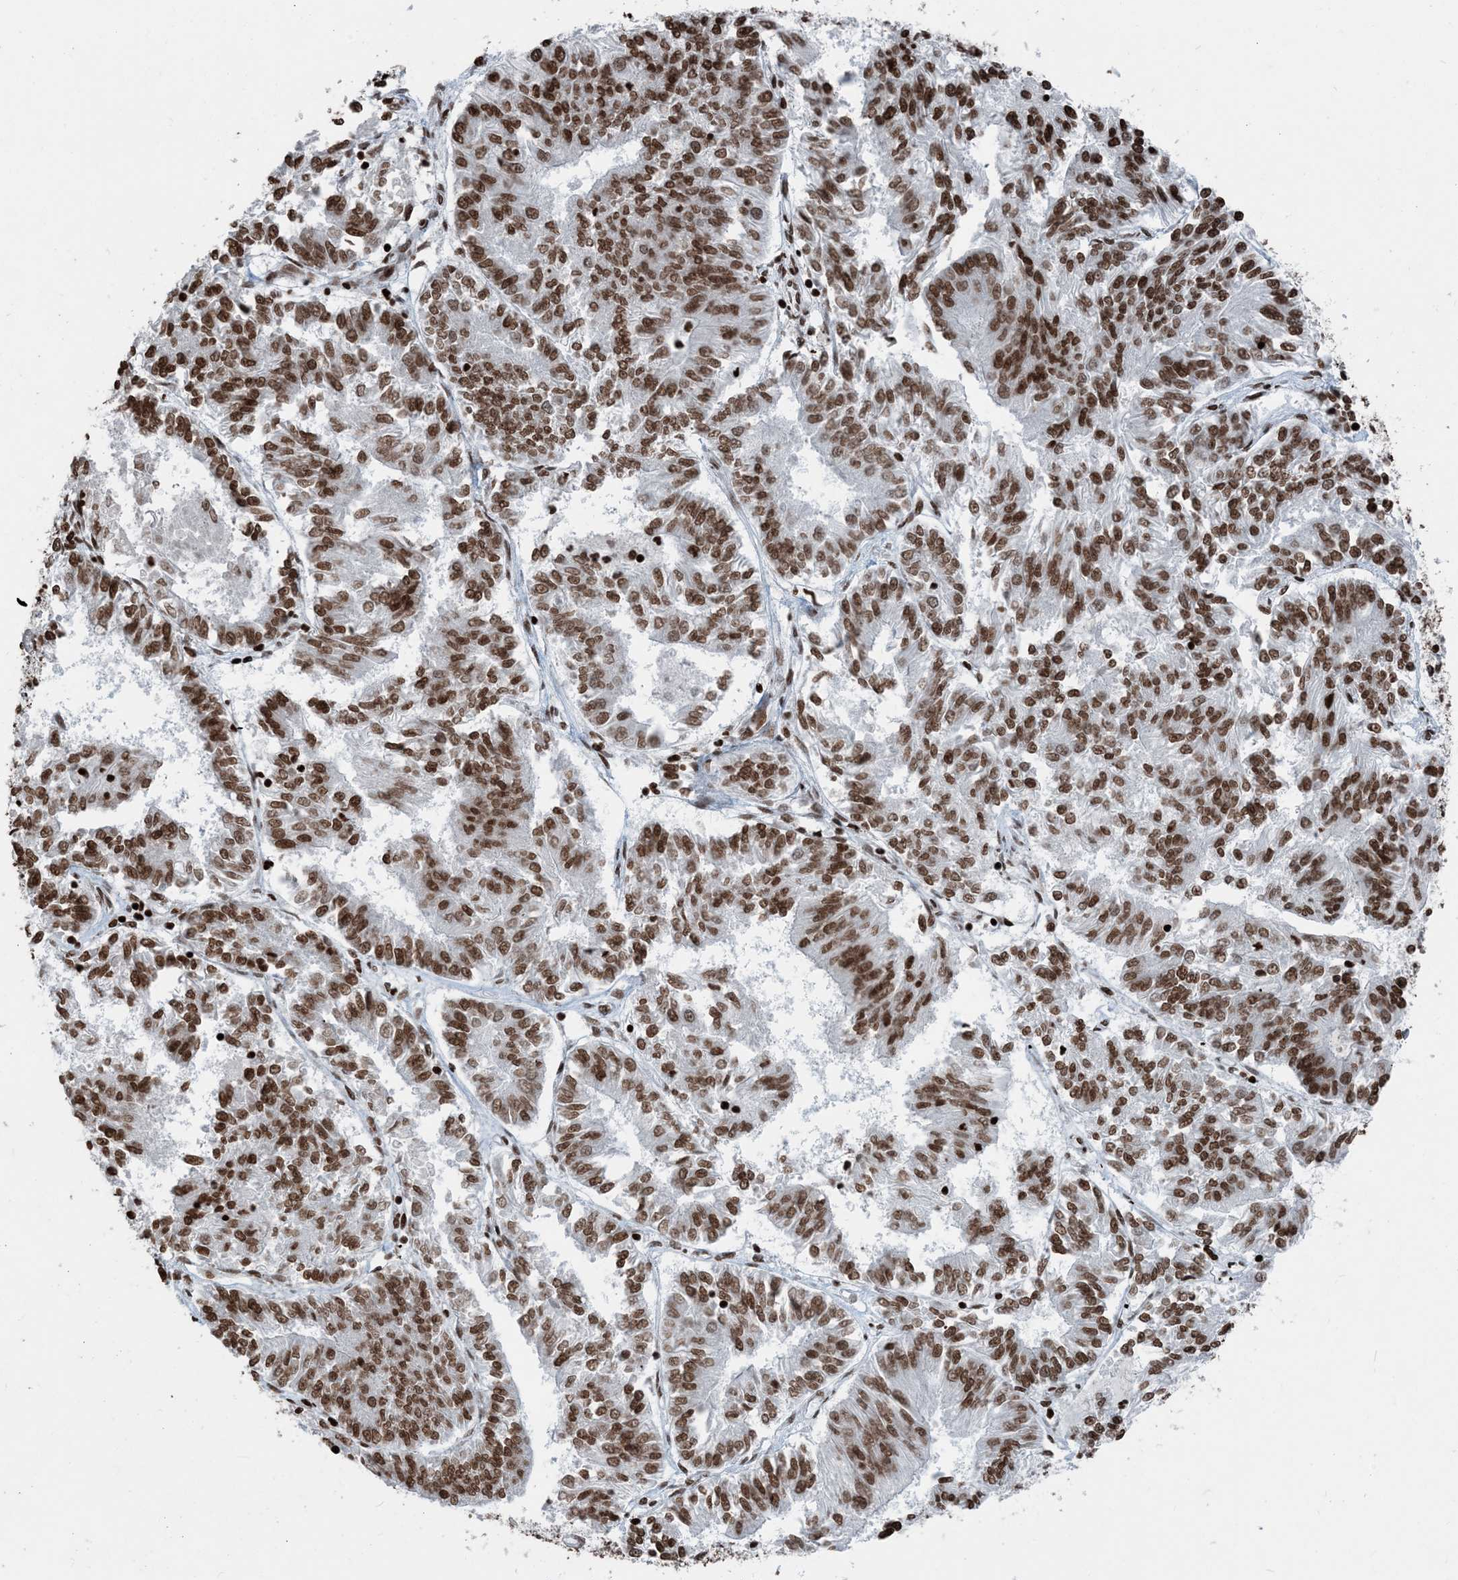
{"staining": {"intensity": "moderate", "quantity": ">75%", "location": "nuclear"}, "tissue": "endometrial cancer", "cell_type": "Tumor cells", "image_type": "cancer", "snomed": [{"axis": "morphology", "description": "Adenocarcinoma, NOS"}, {"axis": "topography", "description": "Endometrium"}], "caption": "Protein expression by immunohistochemistry (IHC) demonstrates moderate nuclear positivity in approximately >75% of tumor cells in endometrial cancer (adenocarcinoma).", "gene": "H3-3B", "patient": {"sex": "female", "age": 58}}